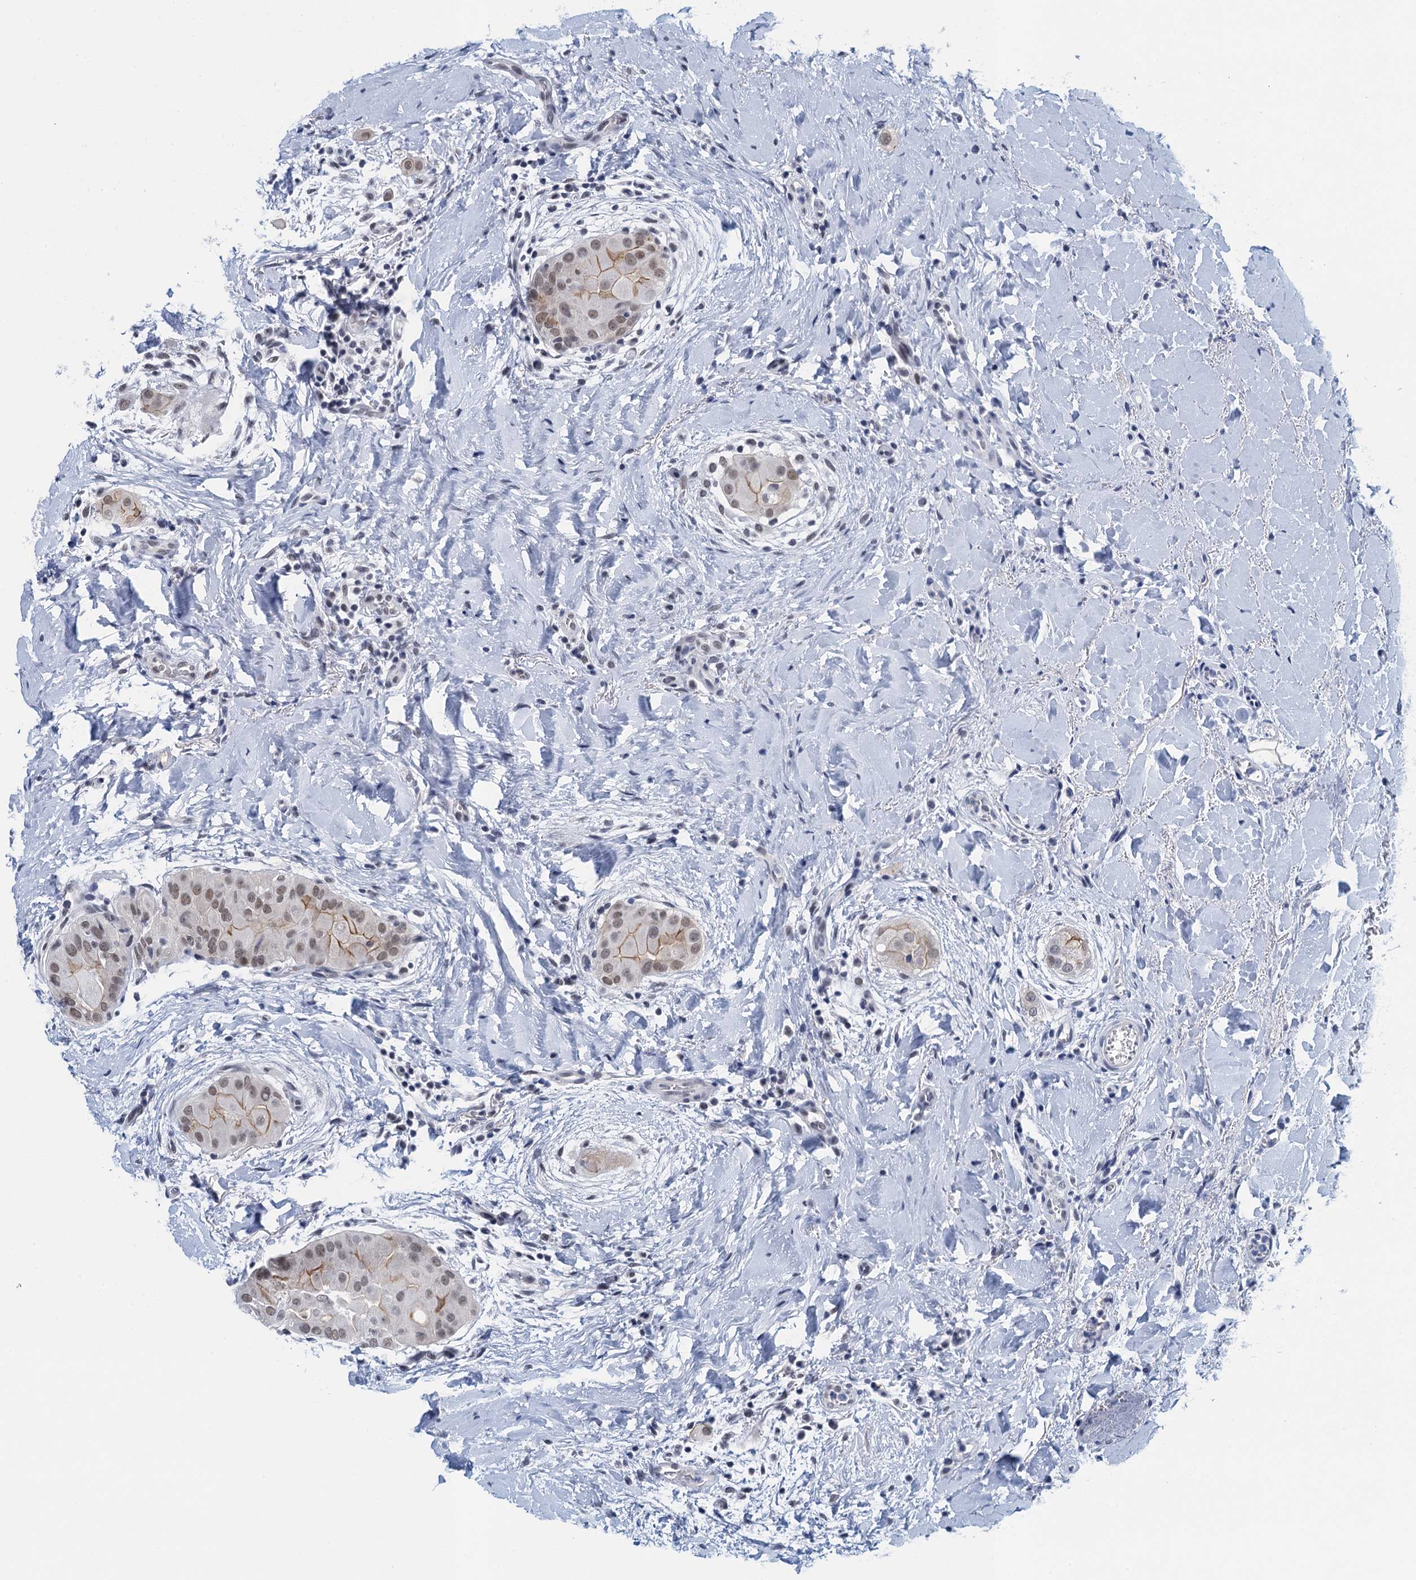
{"staining": {"intensity": "weak", "quantity": "25%-75%", "location": "cytoplasmic/membranous,nuclear"}, "tissue": "thyroid cancer", "cell_type": "Tumor cells", "image_type": "cancer", "snomed": [{"axis": "morphology", "description": "Papillary adenocarcinoma, NOS"}, {"axis": "topography", "description": "Thyroid gland"}], "caption": "Immunohistochemical staining of thyroid cancer (papillary adenocarcinoma) displays low levels of weak cytoplasmic/membranous and nuclear protein expression in about 25%-75% of tumor cells. The staining was performed using DAB to visualize the protein expression in brown, while the nuclei were stained in blue with hematoxylin (Magnification: 20x).", "gene": "EPS8L1", "patient": {"sex": "male", "age": 33}}